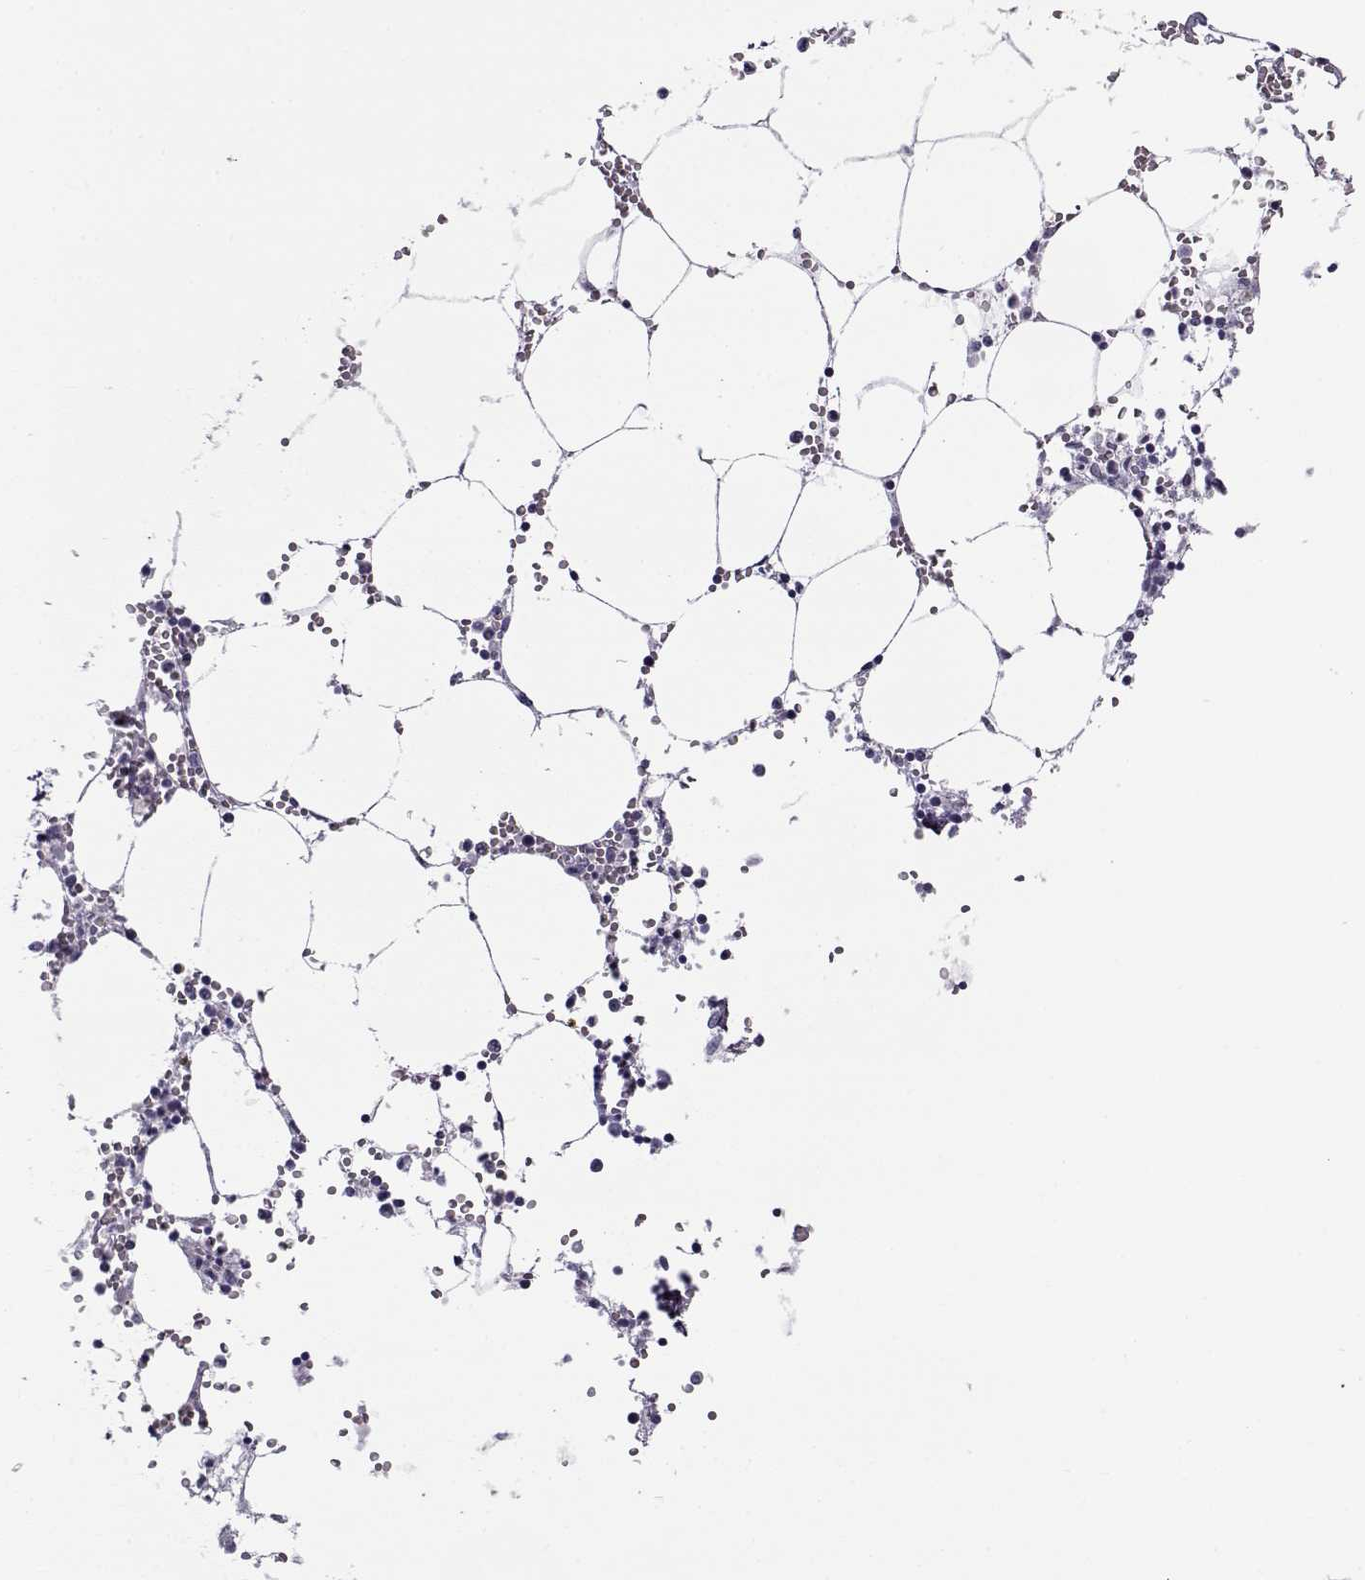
{"staining": {"intensity": "negative", "quantity": "none", "location": "none"}, "tissue": "bone marrow", "cell_type": "Hematopoietic cells", "image_type": "normal", "snomed": [{"axis": "morphology", "description": "Normal tissue, NOS"}, {"axis": "topography", "description": "Bone marrow"}], "caption": "Immunohistochemistry photomicrograph of benign bone marrow: bone marrow stained with DAB shows no significant protein staining in hematopoietic cells.", "gene": "TEX55", "patient": {"sex": "male", "age": 54}}